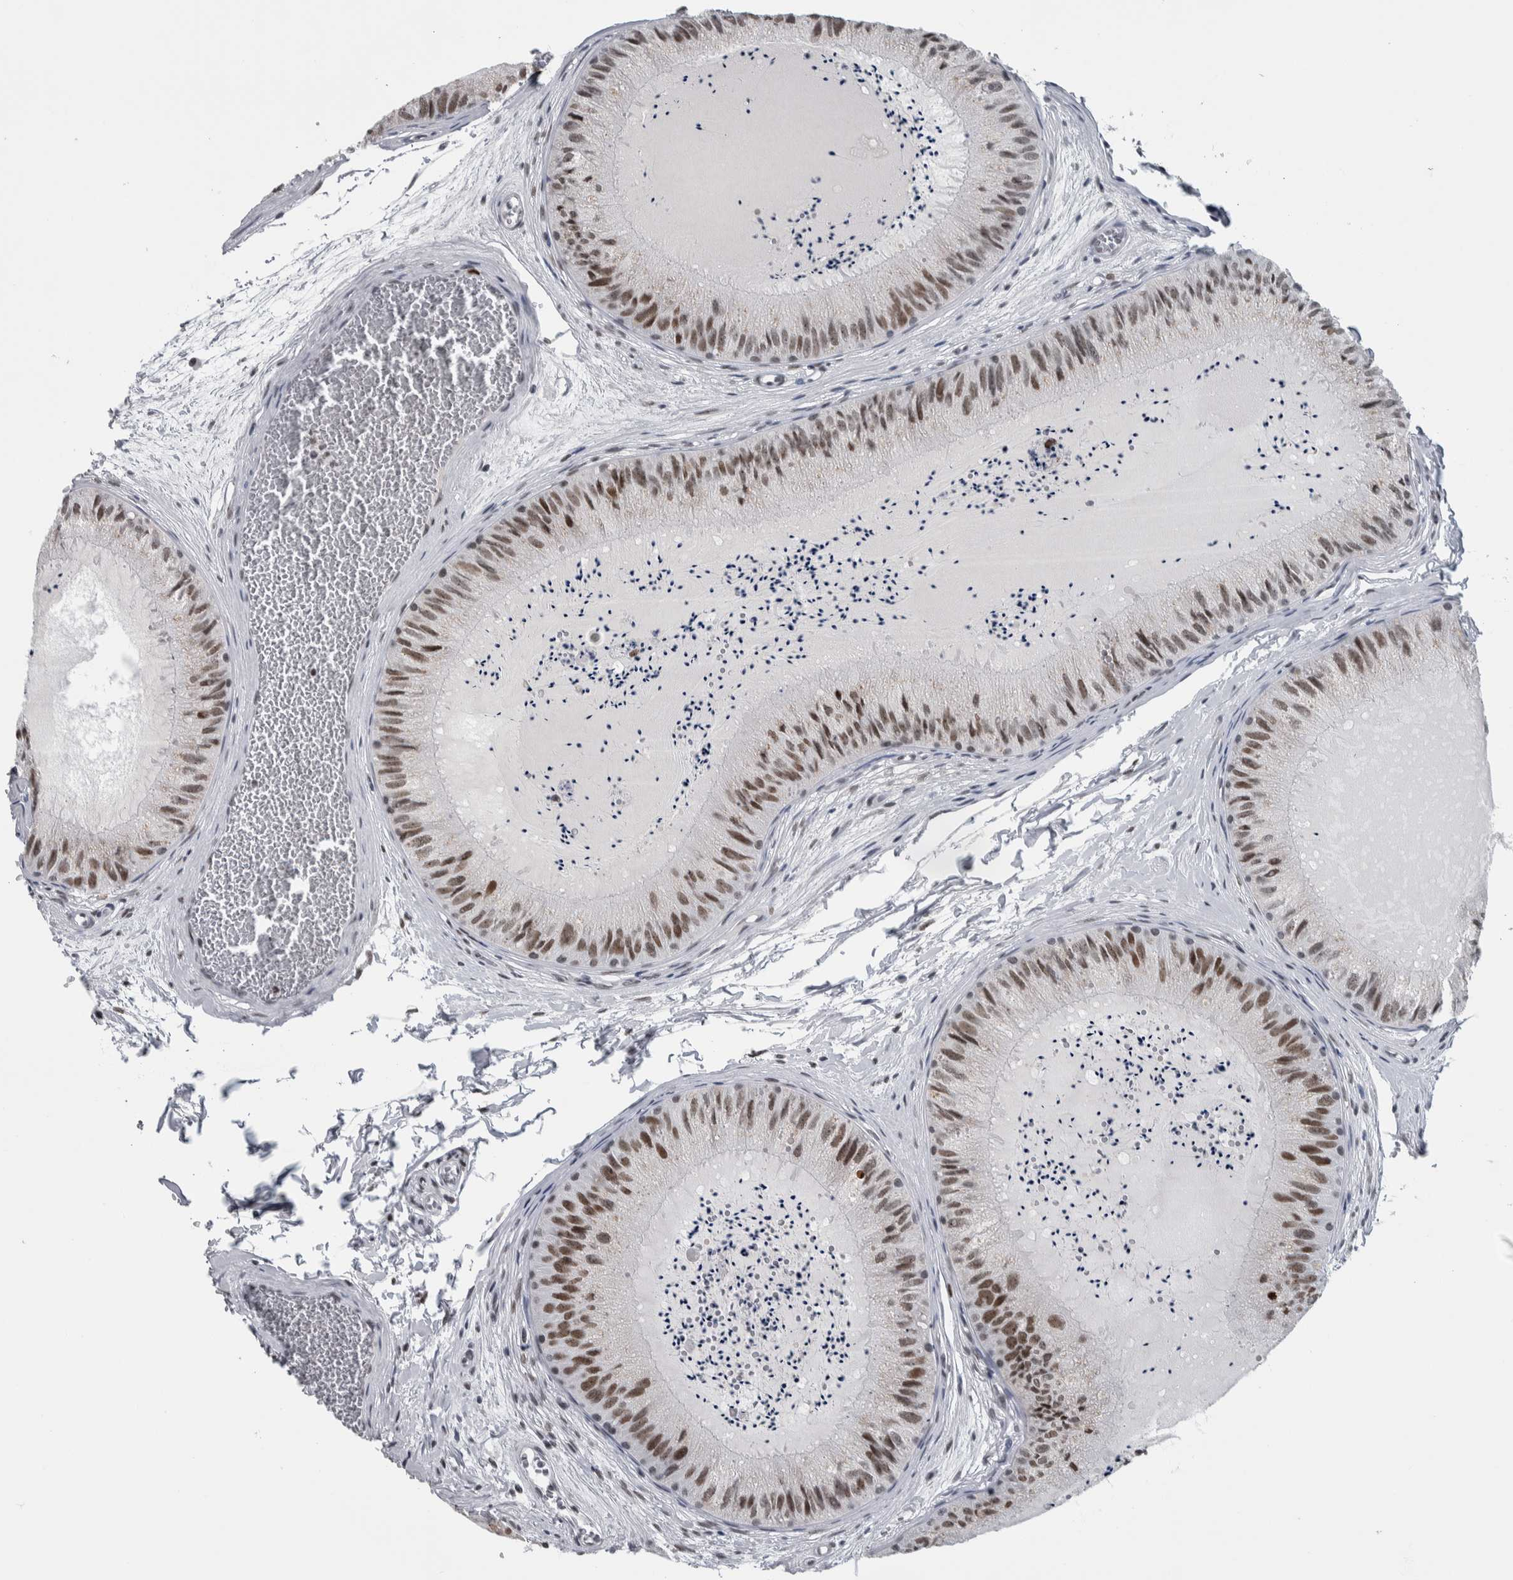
{"staining": {"intensity": "strong", "quantity": ">75%", "location": "nuclear"}, "tissue": "epididymis", "cell_type": "Glandular cells", "image_type": "normal", "snomed": [{"axis": "morphology", "description": "Normal tissue, NOS"}, {"axis": "topography", "description": "Epididymis"}], "caption": "The immunohistochemical stain labels strong nuclear expression in glandular cells of normal epididymis. (Brightfield microscopy of DAB IHC at high magnification).", "gene": "TOP2B", "patient": {"sex": "male", "age": 31}}